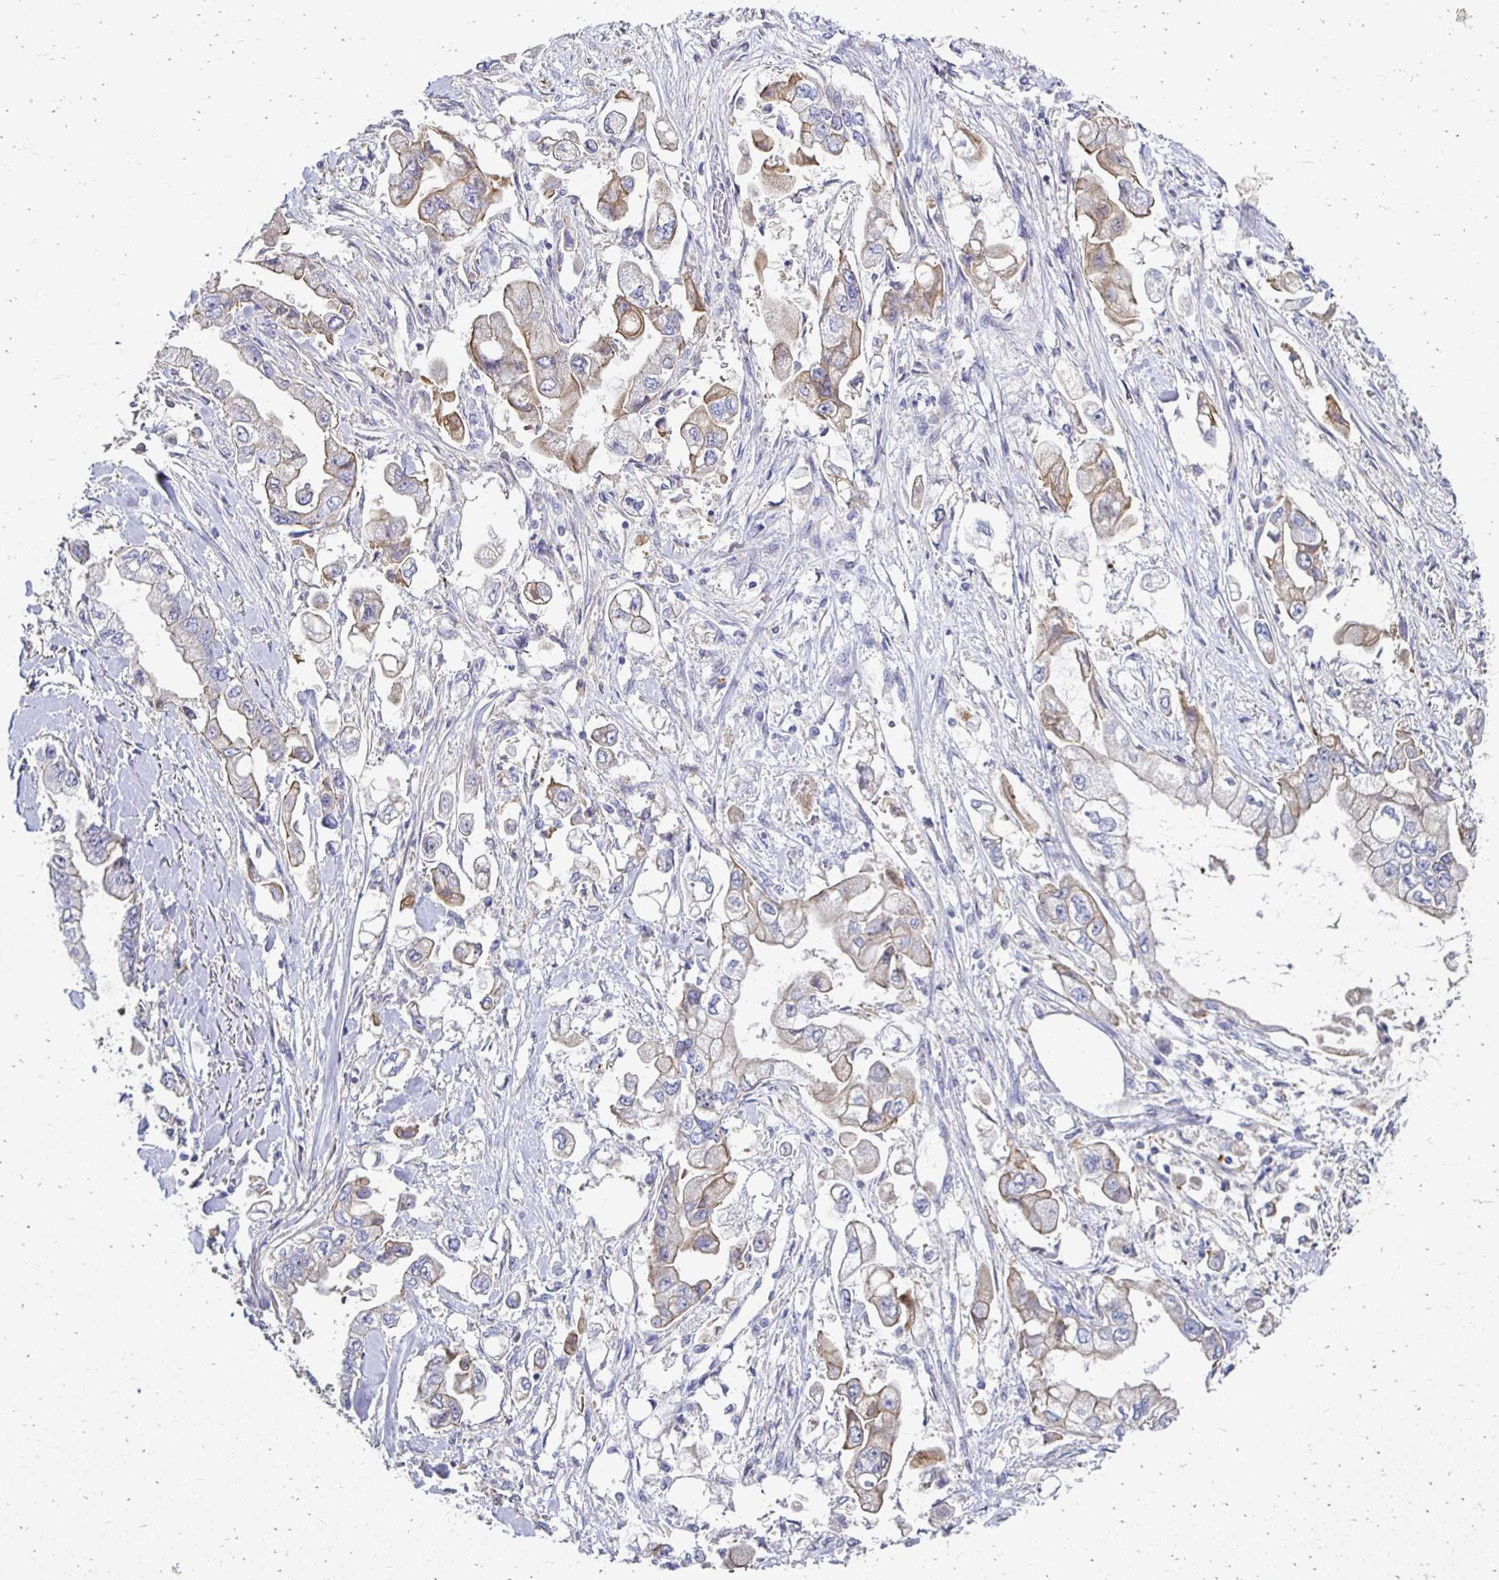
{"staining": {"intensity": "weak", "quantity": "25%-75%", "location": "cytoplasmic/membranous"}, "tissue": "stomach cancer", "cell_type": "Tumor cells", "image_type": "cancer", "snomed": [{"axis": "morphology", "description": "Adenocarcinoma, NOS"}, {"axis": "topography", "description": "Stomach"}], "caption": "There is low levels of weak cytoplasmic/membranous staining in tumor cells of adenocarcinoma (stomach), as demonstrated by immunohistochemical staining (brown color).", "gene": "AKAP6", "patient": {"sex": "male", "age": 62}}